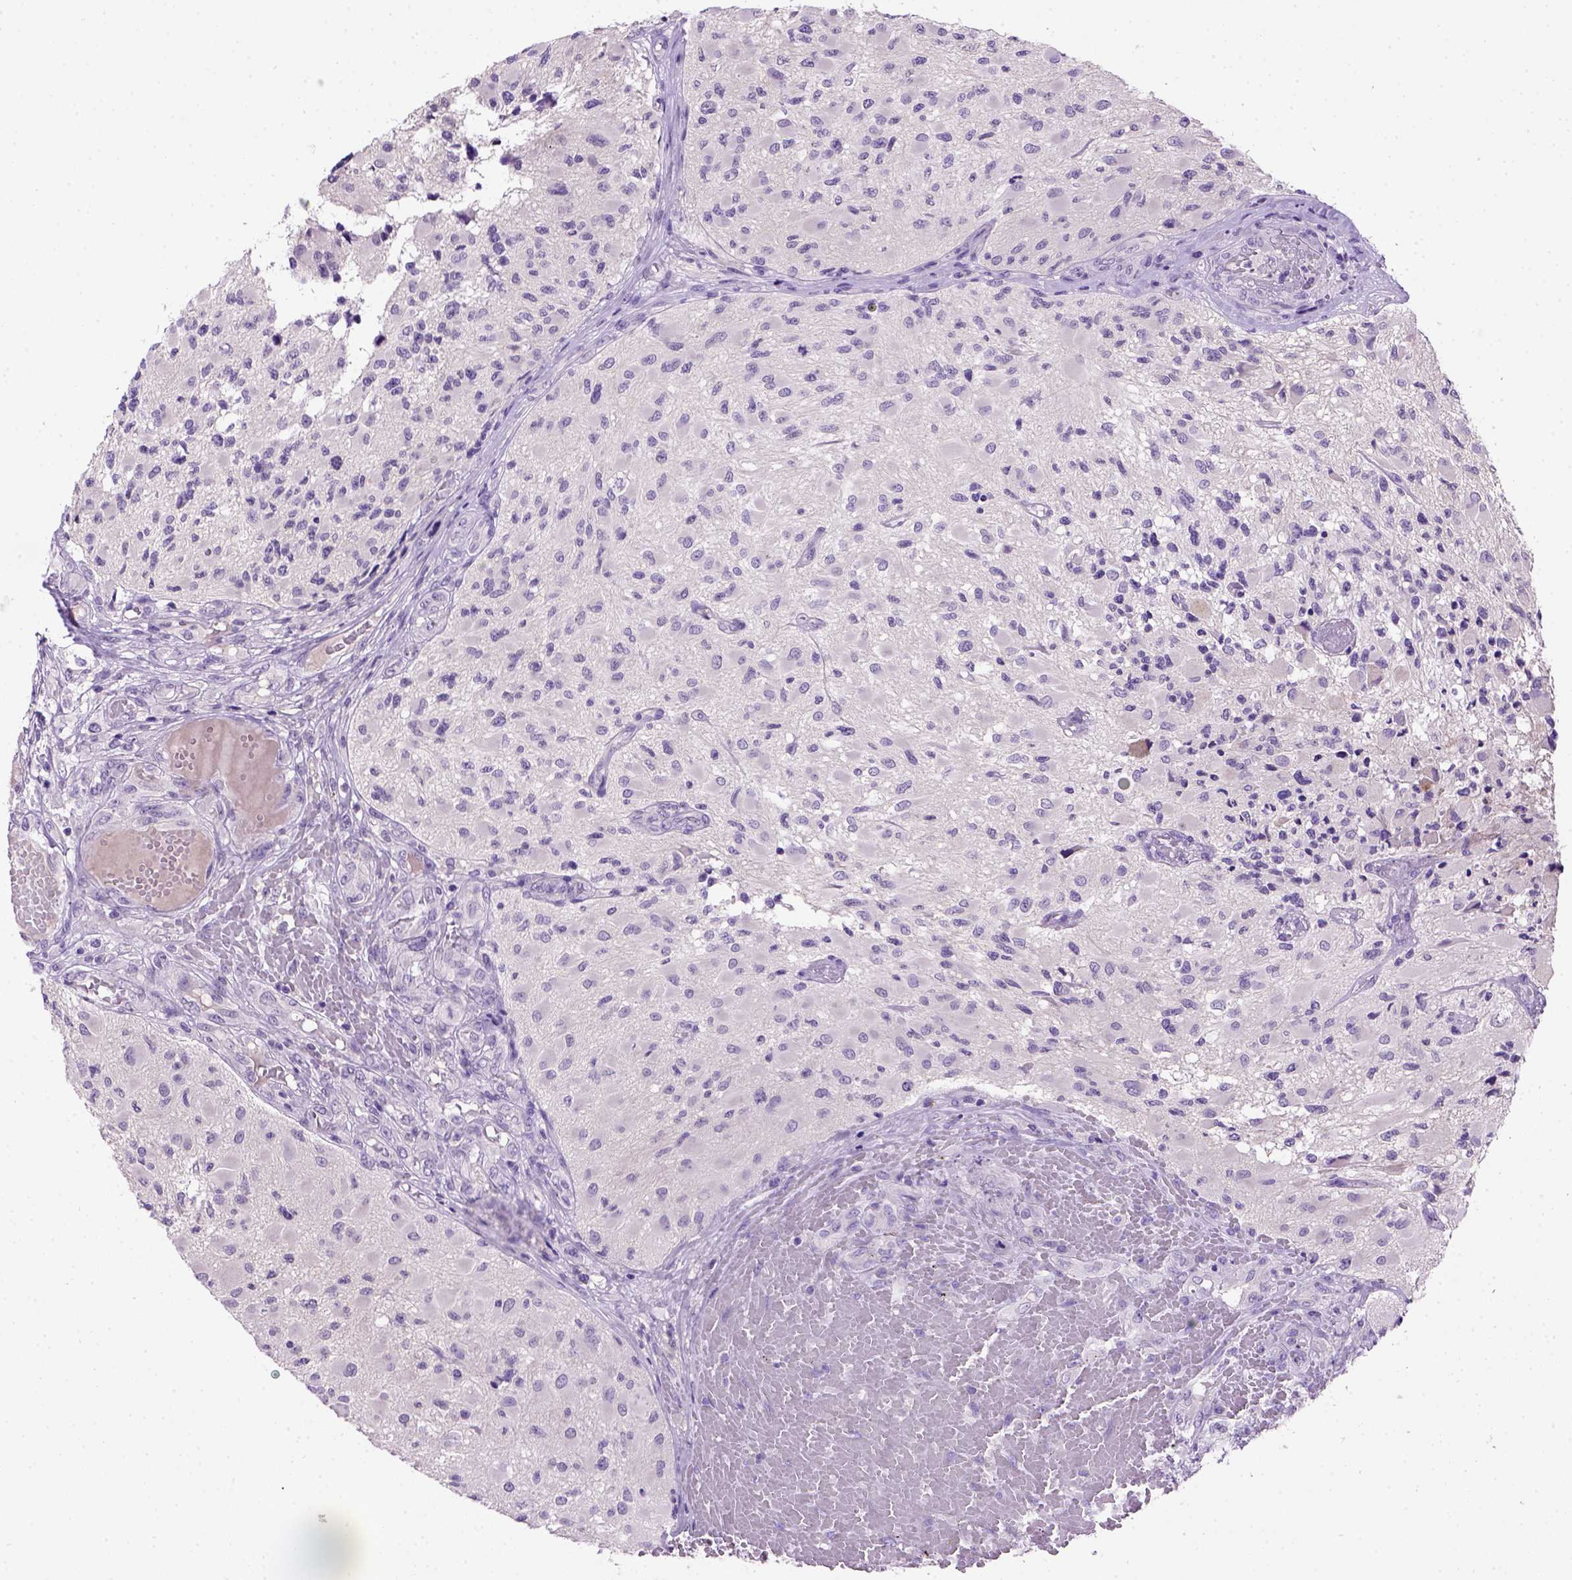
{"staining": {"intensity": "negative", "quantity": "none", "location": "none"}, "tissue": "glioma", "cell_type": "Tumor cells", "image_type": "cancer", "snomed": [{"axis": "morphology", "description": "Glioma, malignant, High grade"}, {"axis": "topography", "description": "Brain"}], "caption": "This histopathology image is of malignant high-grade glioma stained with immunohistochemistry (IHC) to label a protein in brown with the nuclei are counter-stained blue. There is no staining in tumor cells.", "gene": "CDH1", "patient": {"sex": "female", "age": 63}}